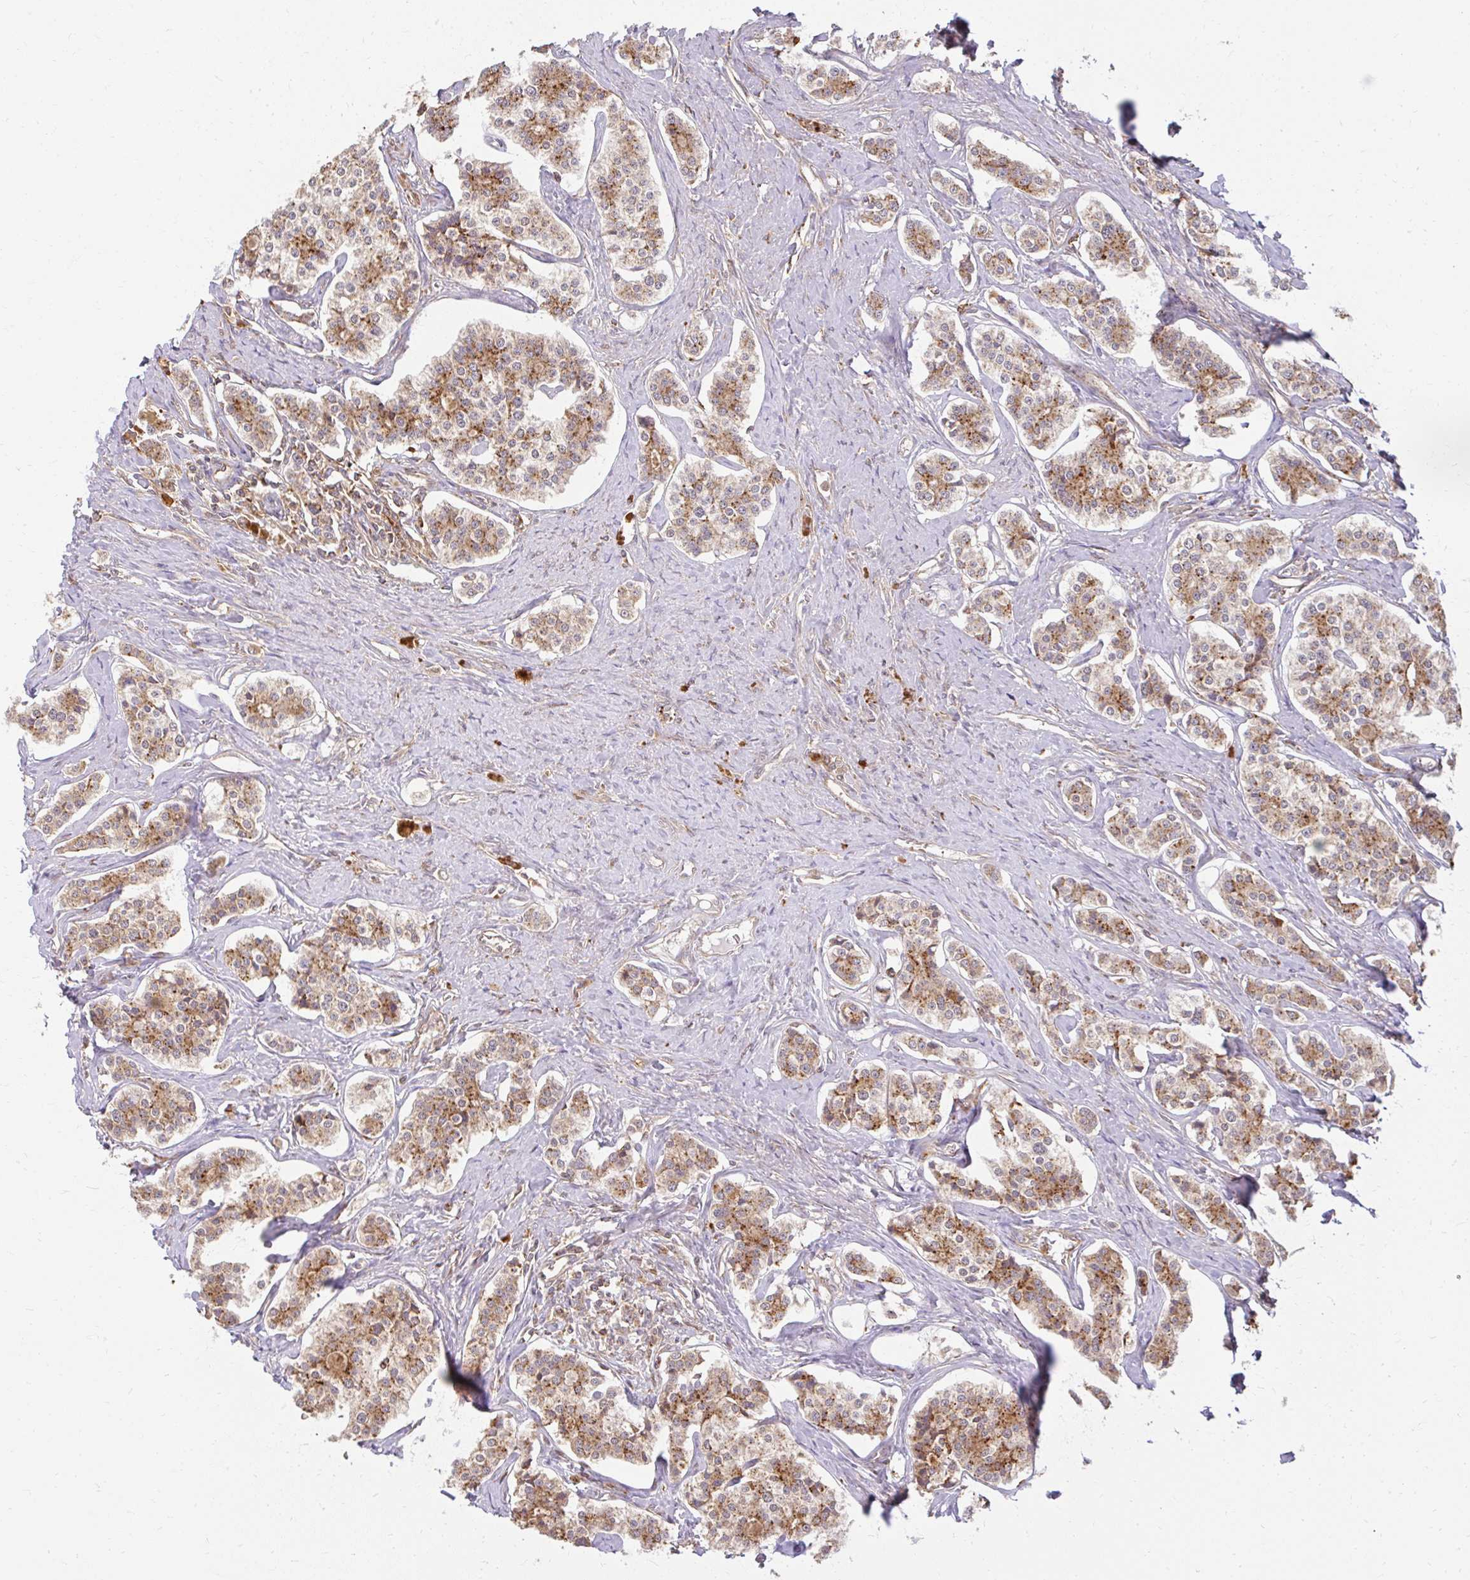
{"staining": {"intensity": "moderate", "quantity": ">75%", "location": "cytoplasmic/membranous"}, "tissue": "carcinoid", "cell_type": "Tumor cells", "image_type": "cancer", "snomed": [{"axis": "morphology", "description": "Carcinoid, malignant, NOS"}, {"axis": "topography", "description": "Small intestine"}], "caption": "Moderate cytoplasmic/membranous positivity is identified in about >75% of tumor cells in malignant carcinoid. The protein of interest is stained brown, and the nuclei are stained in blue (DAB IHC with brightfield microscopy, high magnification).", "gene": "GNS", "patient": {"sex": "male", "age": 63}}